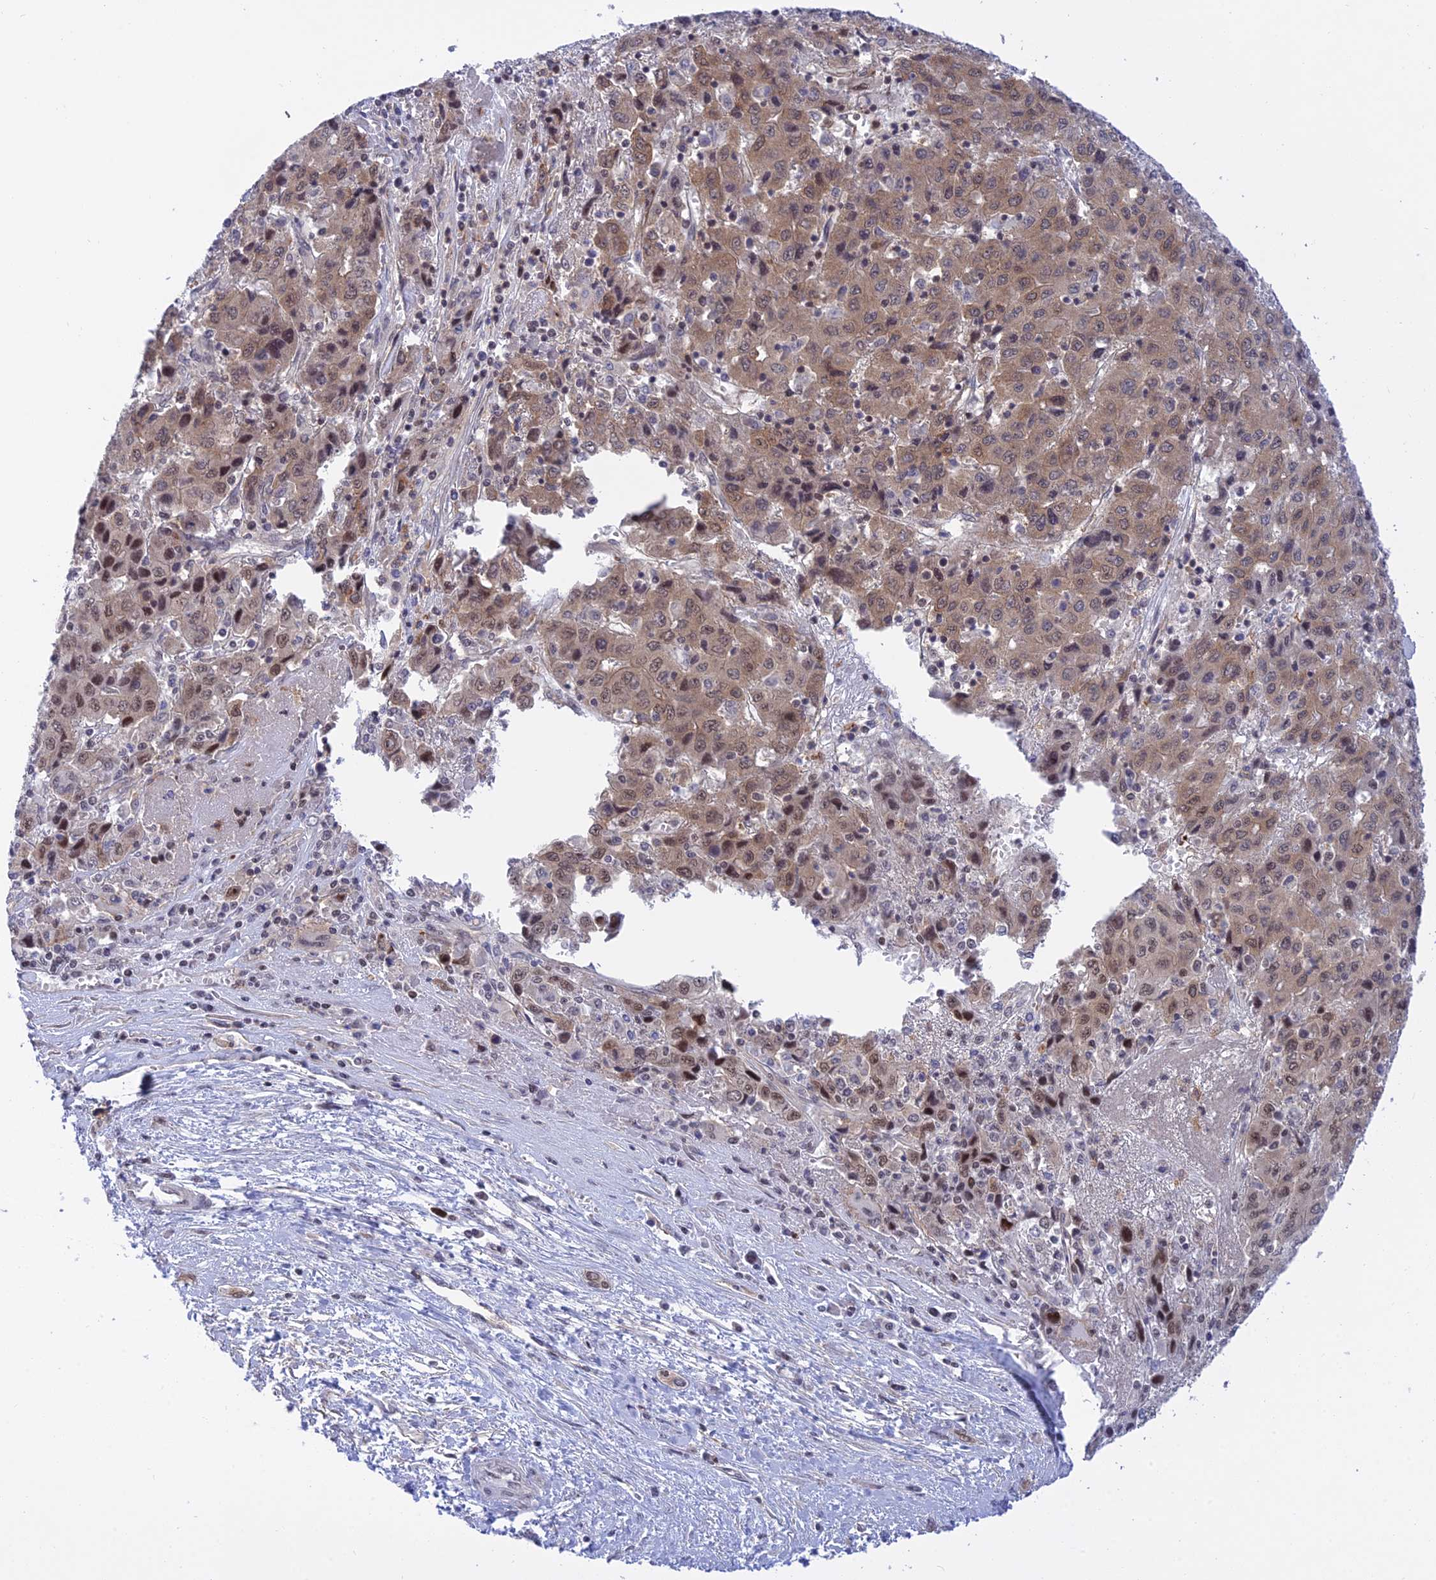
{"staining": {"intensity": "moderate", "quantity": ">75%", "location": "cytoplasmic/membranous,nuclear"}, "tissue": "liver cancer", "cell_type": "Tumor cells", "image_type": "cancer", "snomed": [{"axis": "morphology", "description": "Carcinoma, Hepatocellular, NOS"}, {"axis": "topography", "description": "Liver"}], "caption": "Immunohistochemical staining of liver cancer shows medium levels of moderate cytoplasmic/membranous and nuclear protein staining in about >75% of tumor cells.", "gene": "TCEA1", "patient": {"sex": "female", "age": 53}}